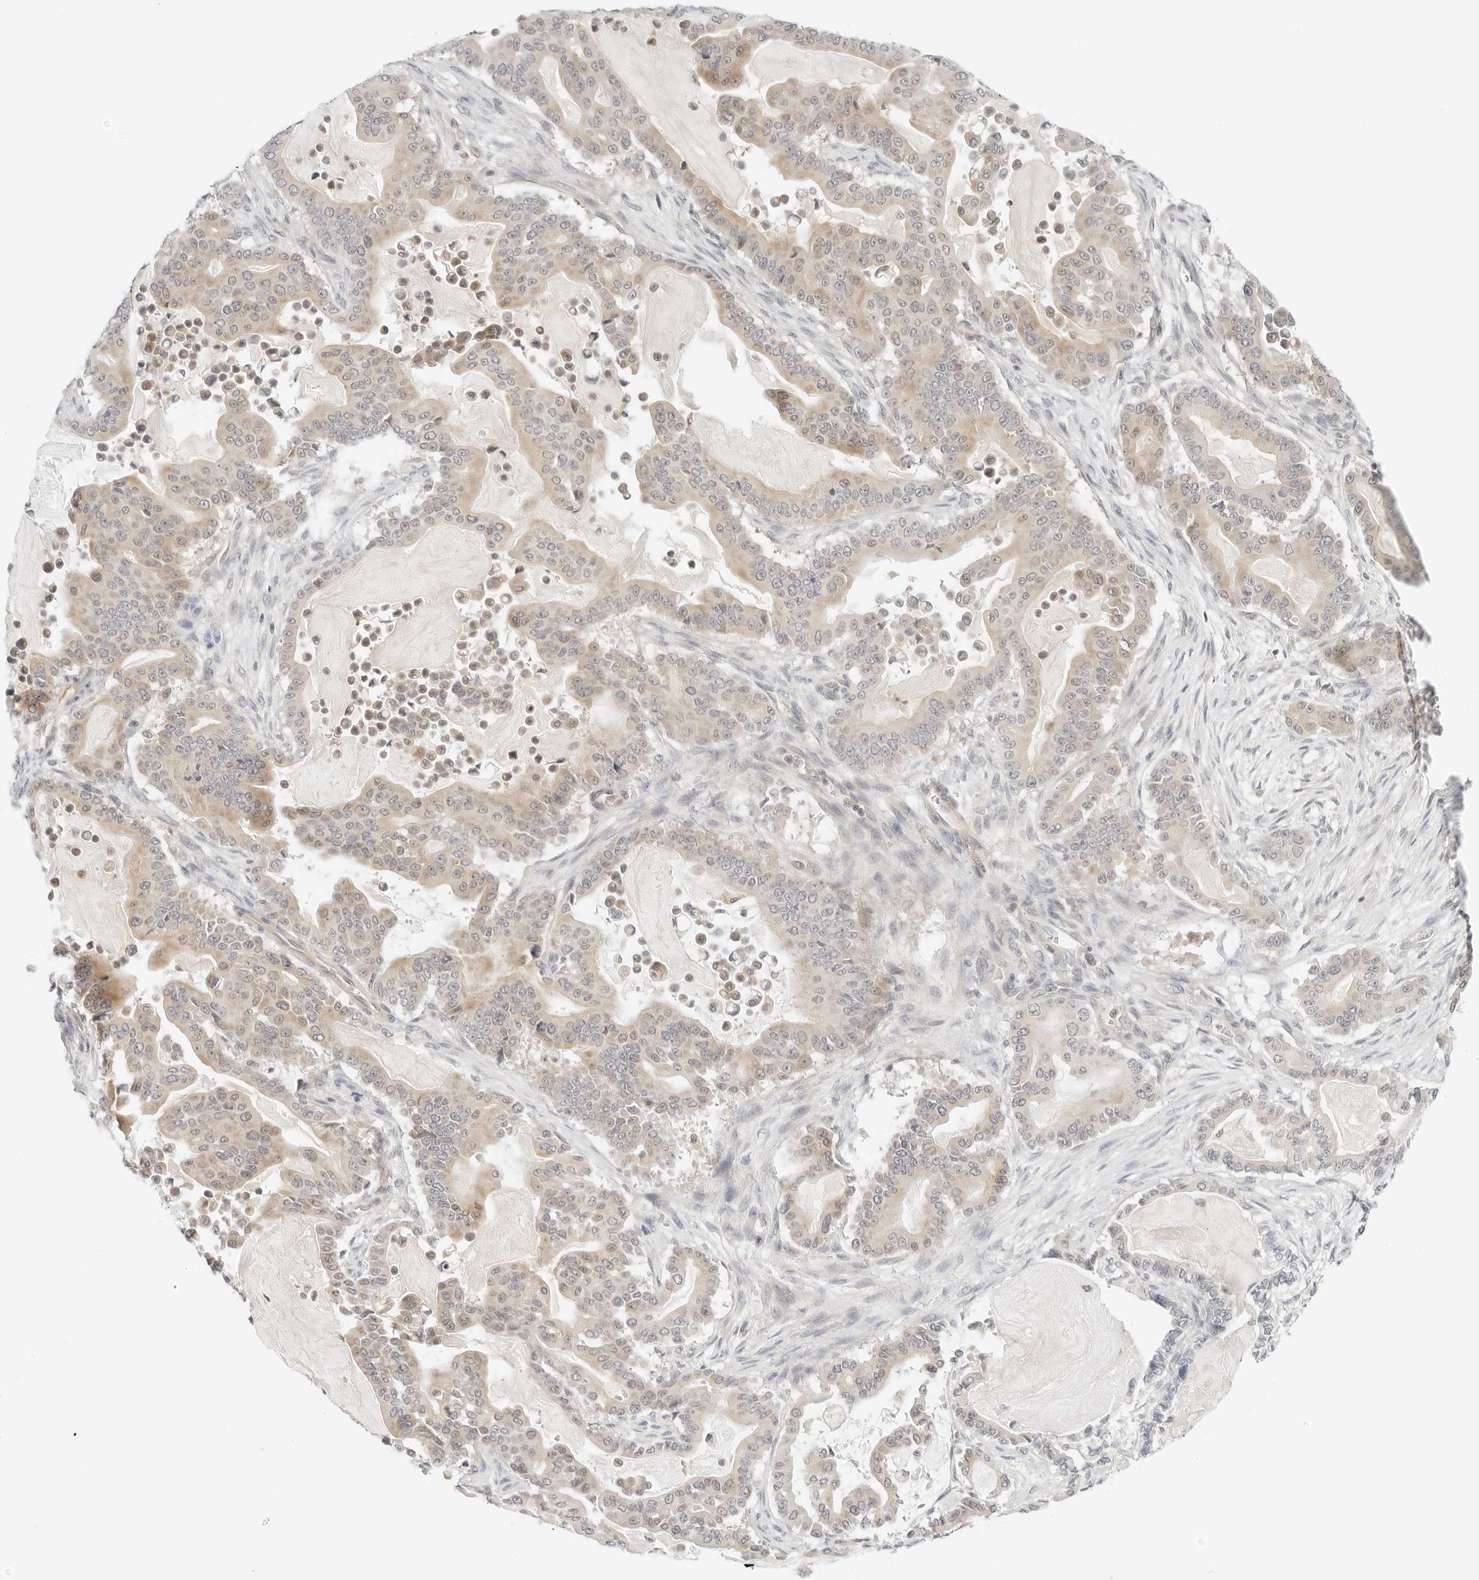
{"staining": {"intensity": "weak", "quantity": ">75%", "location": "cytoplasmic/membranous,nuclear"}, "tissue": "pancreatic cancer", "cell_type": "Tumor cells", "image_type": "cancer", "snomed": [{"axis": "morphology", "description": "Adenocarcinoma, NOS"}, {"axis": "topography", "description": "Pancreas"}], "caption": "Immunohistochemistry (IHC) (DAB (3,3'-diaminobenzidine)) staining of human pancreatic cancer (adenocarcinoma) demonstrates weak cytoplasmic/membranous and nuclear protein staining in about >75% of tumor cells.", "gene": "IQCC", "patient": {"sex": "male", "age": 63}}